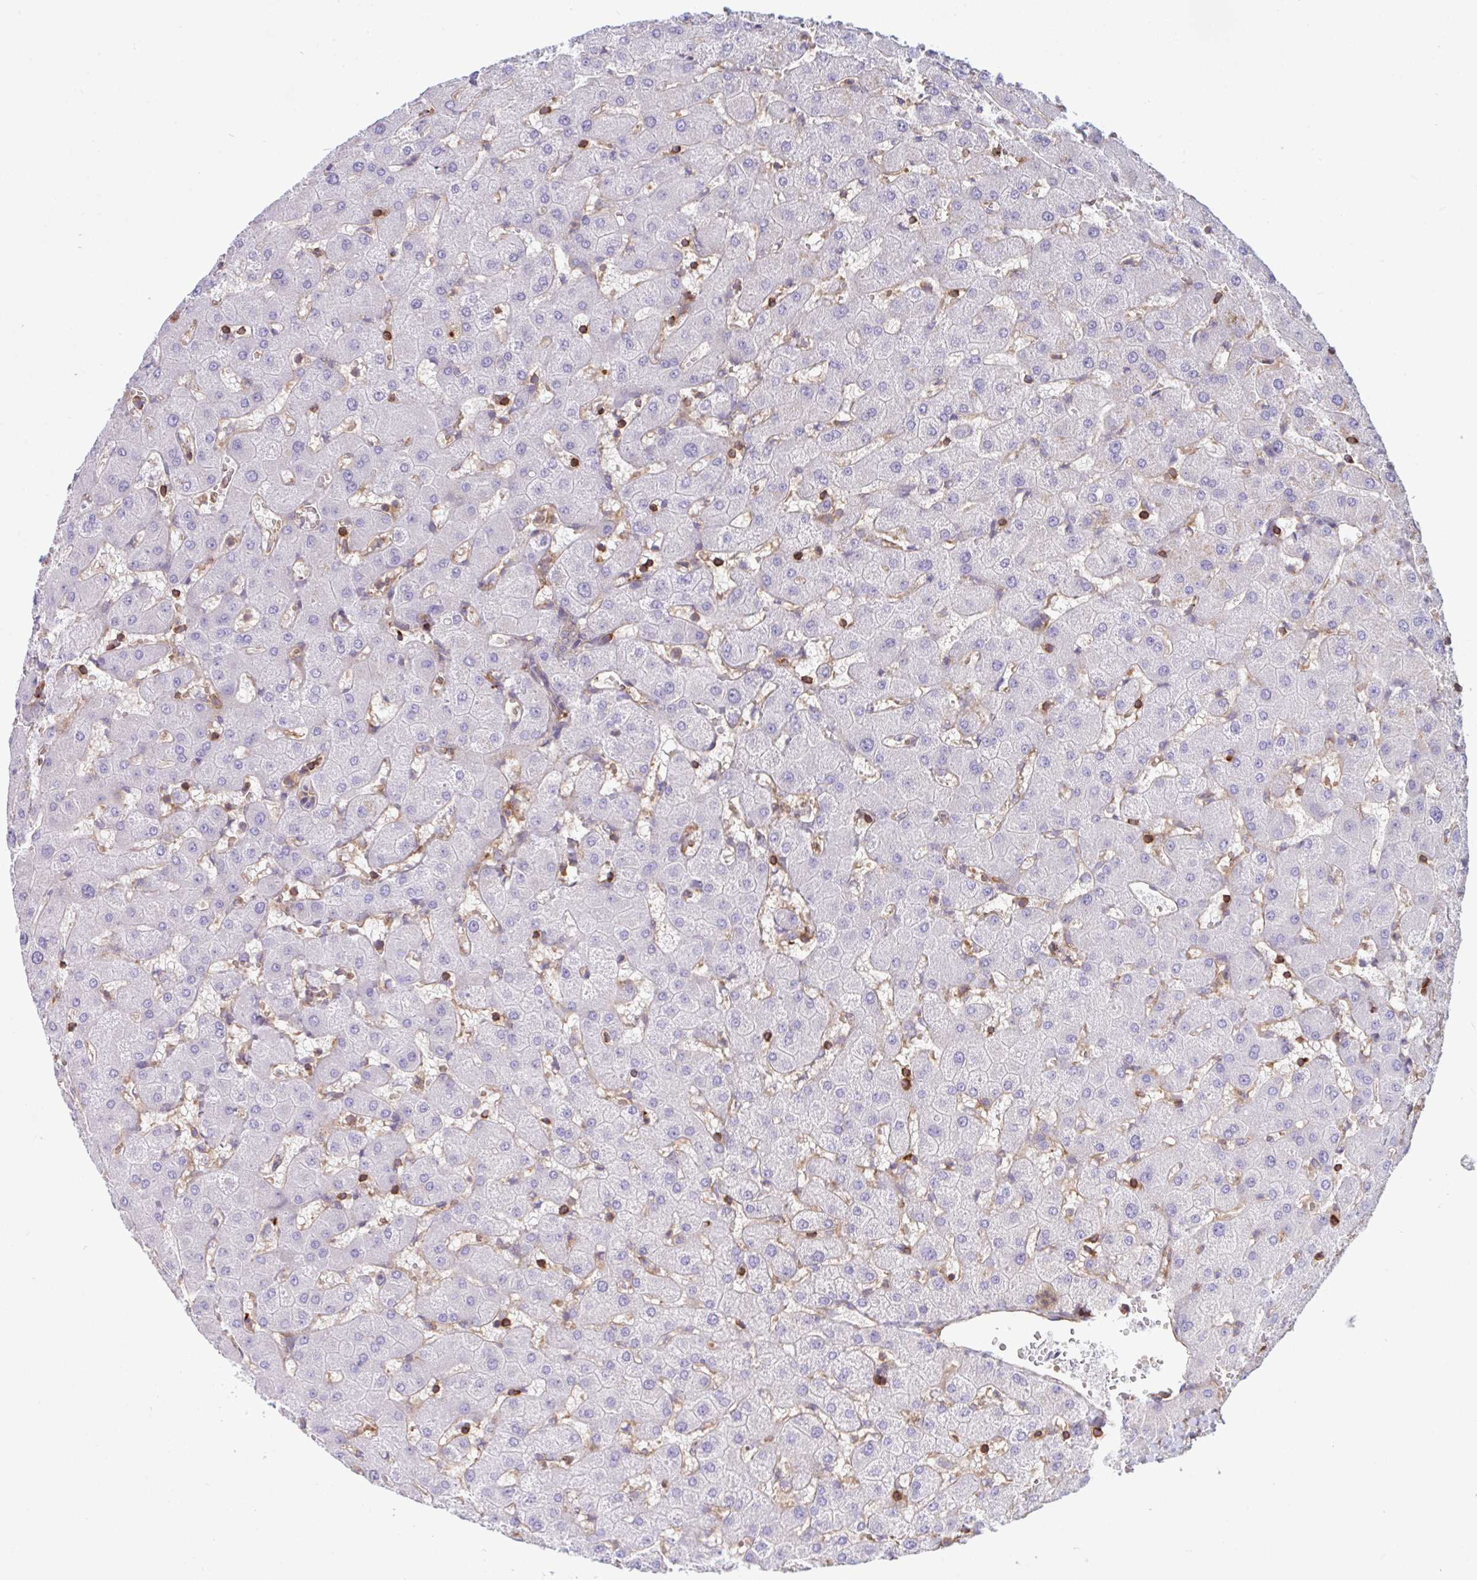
{"staining": {"intensity": "moderate", "quantity": ">75%", "location": "cytoplasmic/membranous"}, "tissue": "liver", "cell_type": "Cholangiocytes", "image_type": "normal", "snomed": [{"axis": "morphology", "description": "Normal tissue, NOS"}, {"axis": "topography", "description": "Liver"}], "caption": "Immunohistochemistry (IHC) micrograph of unremarkable liver: human liver stained using immunohistochemistry (IHC) shows medium levels of moderate protein expression localized specifically in the cytoplasmic/membranous of cholangiocytes, appearing as a cytoplasmic/membranous brown color.", "gene": "TSC22D3", "patient": {"sex": "female", "age": 63}}